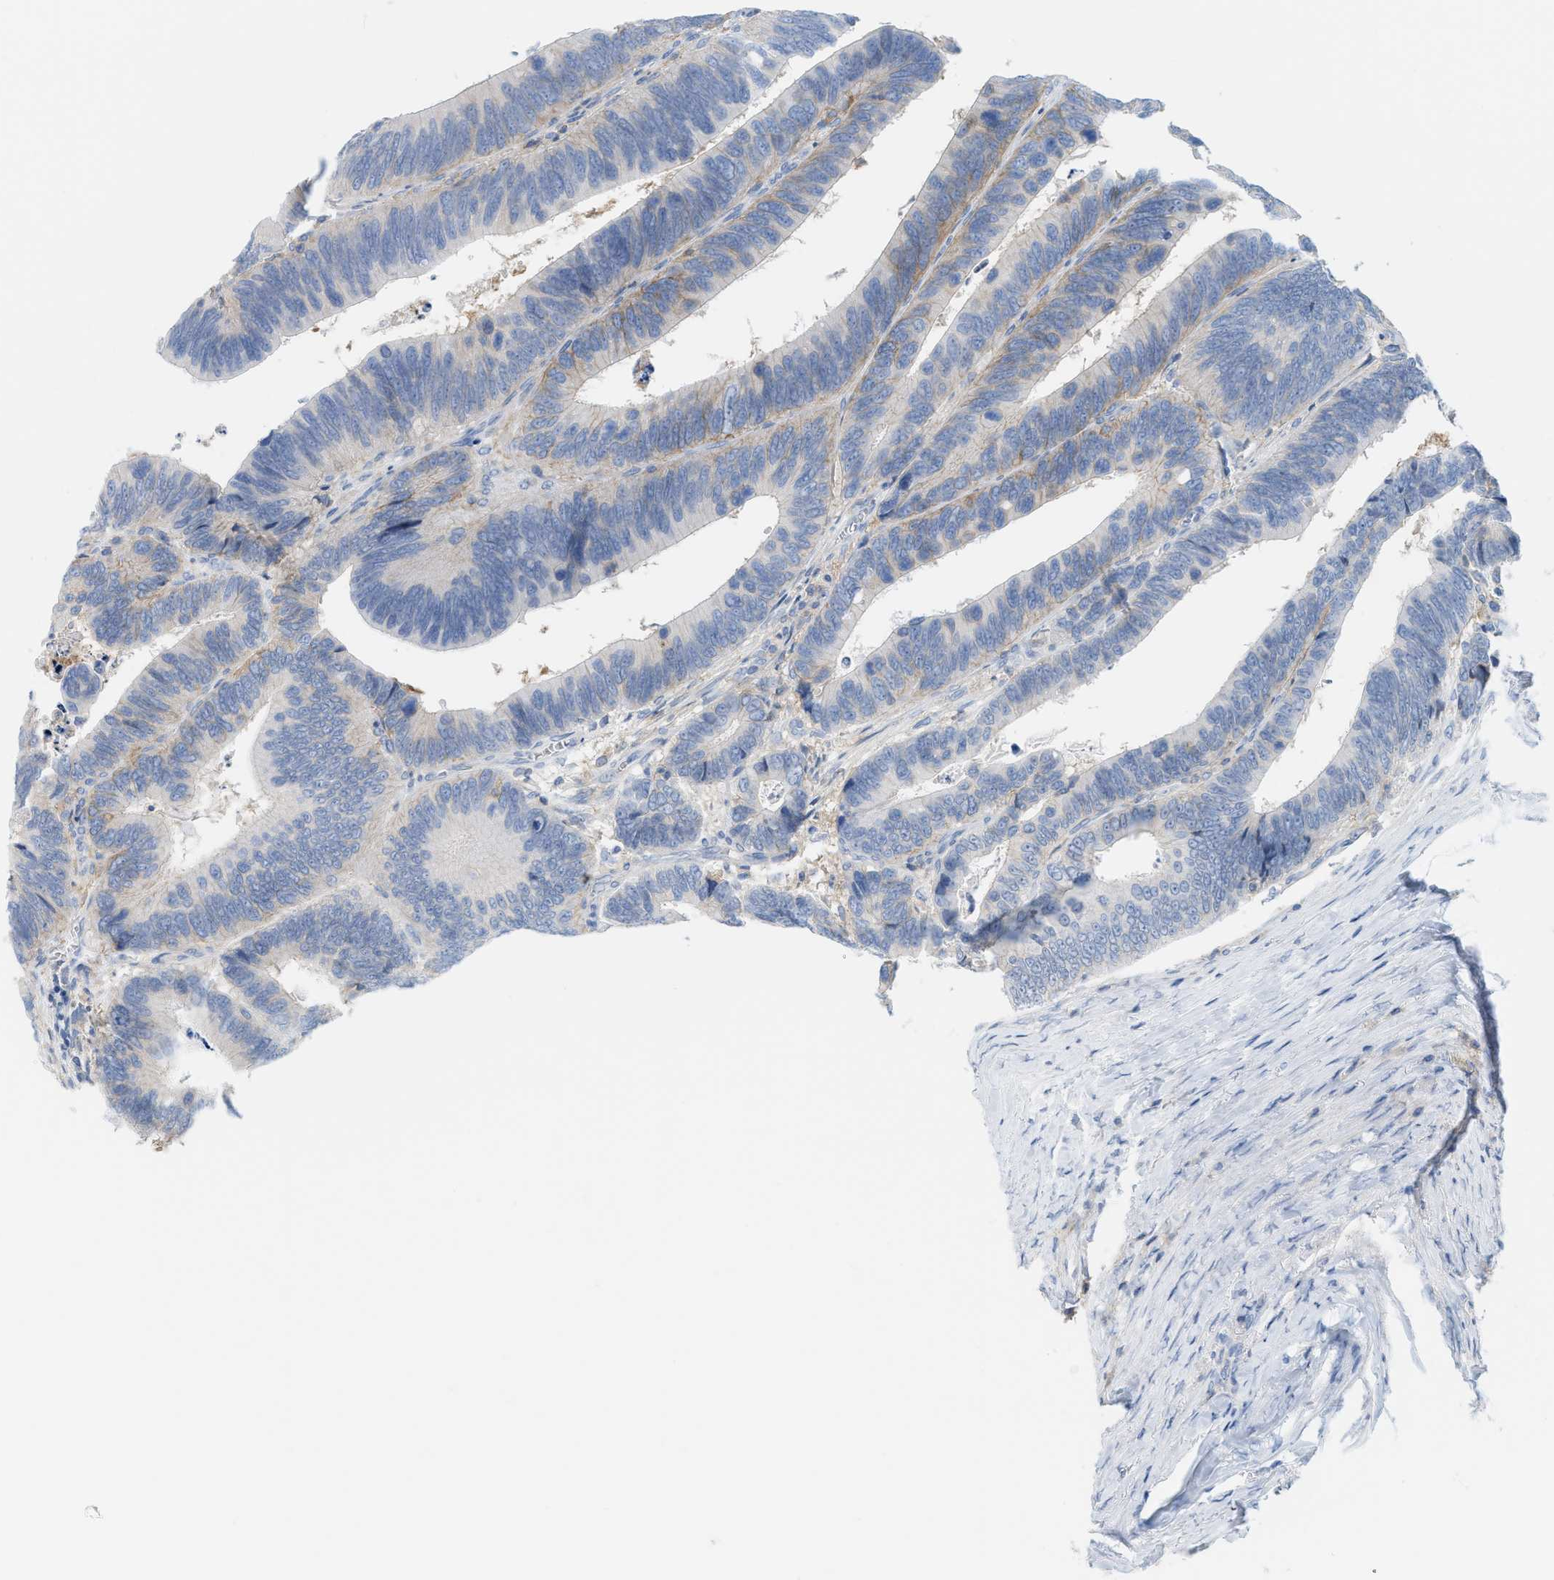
{"staining": {"intensity": "negative", "quantity": "none", "location": "none"}, "tissue": "colorectal cancer", "cell_type": "Tumor cells", "image_type": "cancer", "snomed": [{"axis": "morphology", "description": "Adenocarcinoma, NOS"}, {"axis": "topography", "description": "Colon"}], "caption": "DAB immunohistochemical staining of human colorectal cancer (adenocarcinoma) exhibits no significant staining in tumor cells. Brightfield microscopy of immunohistochemistry stained with DAB (3,3'-diaminobenzidine) (brown) and hematoxylin (blue), captured at high magnification.", "gene": "SLC3A2", "patient": {"sex": "male", "age": 72}}